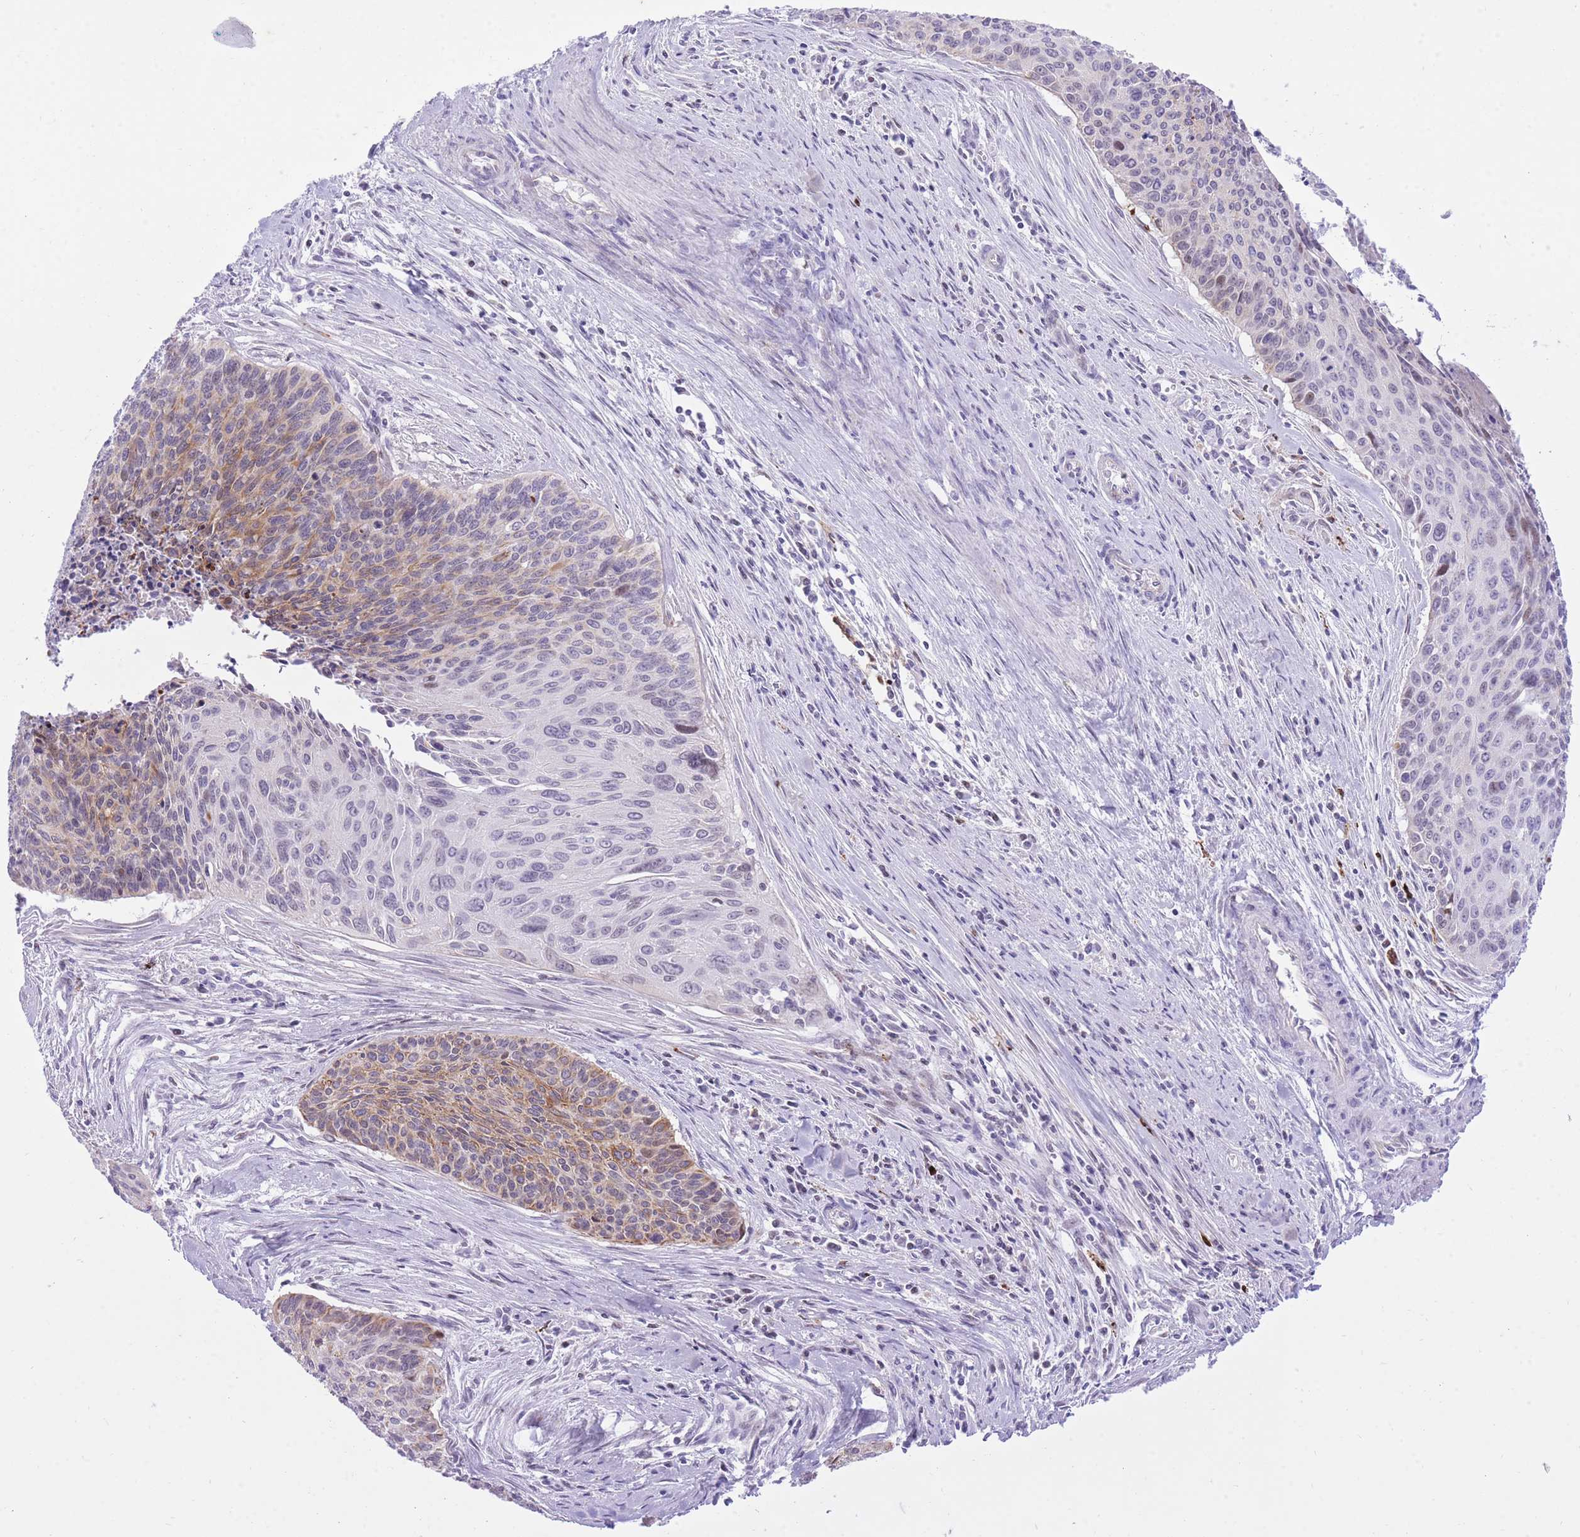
{"staining": {"intensity": "moderate", "quantity": "<25%", "location": "cytoplasmic/membranous"}, "tissue": "cervical cancer", "cell_type": "Tumor cells", "image_type": "cancer", "snomed": [{"axis": "morphology", "description": "Squamous cell carcinoma, NOS"}, {"axis": "topography", "description": "Cervix"}], "caption": "Cervical squamous cell carcinoma stained with DAB (3,3'-diaminobenzidine) immunohistochemistry displays low levels of moderate cytoplasmic/membranous staining in about <25% of tumor cells.", "gene": "MEIS3", "patient": {"sex": "female", "age": 55}}